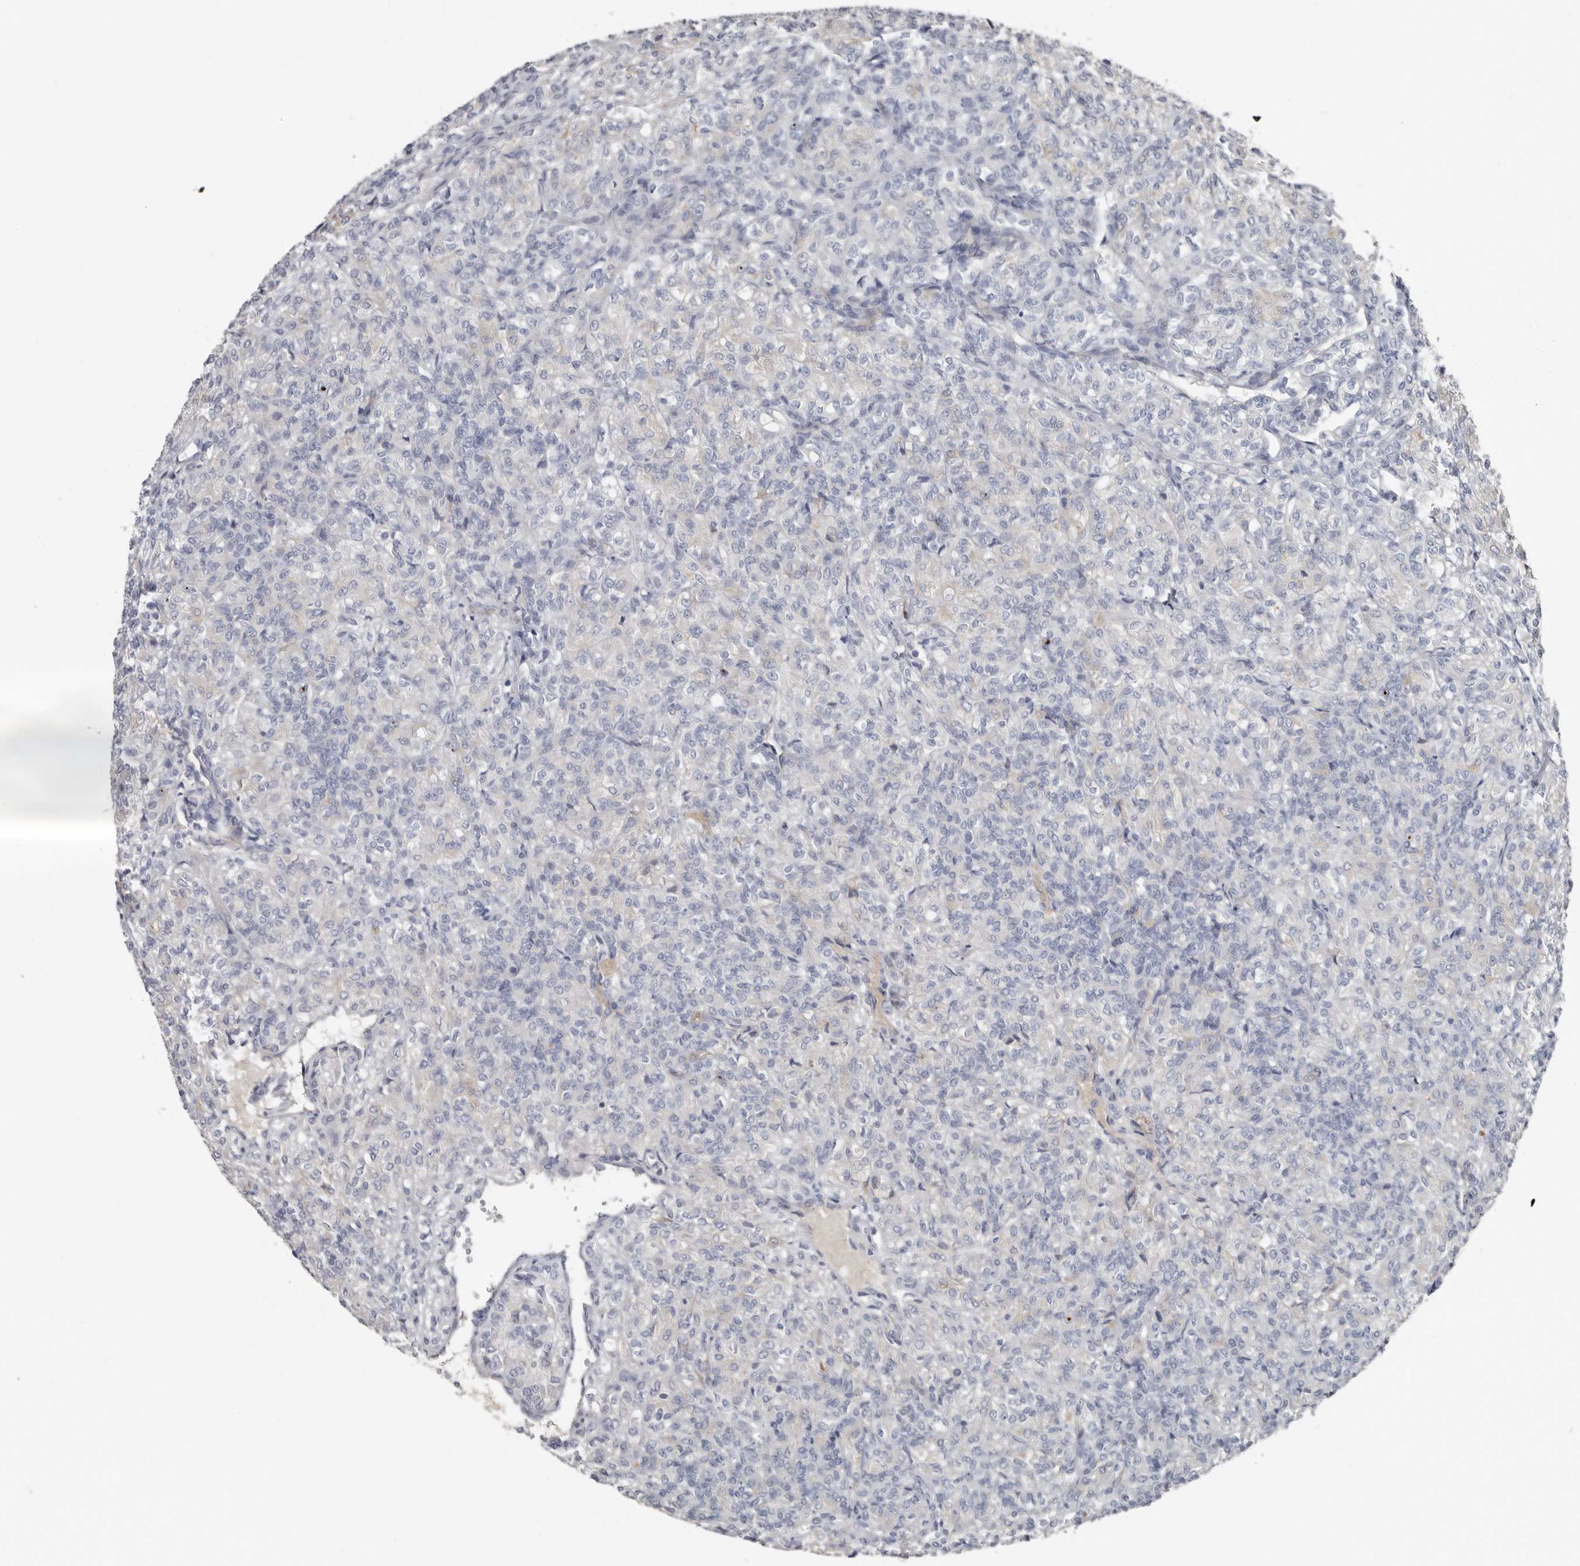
{"staining": {"intensity": "negative", "quantity": "none", "location": "none"}, "tissue": "renal cancer", "cell_type": "Tumor cells", "image_type": "cancer", "snomed": [{"axis": "morphology", "description": "Adenocarcinoma, NOS"}, {"axis": "topography", "description": "Kidney"}], "caption": "Renal adenocarcinoma was stained to show a protein in brown. There is no significant staining in tumor cells.", "gene": "ZNF114", "patient": {"sex": "male", "age": 77}}